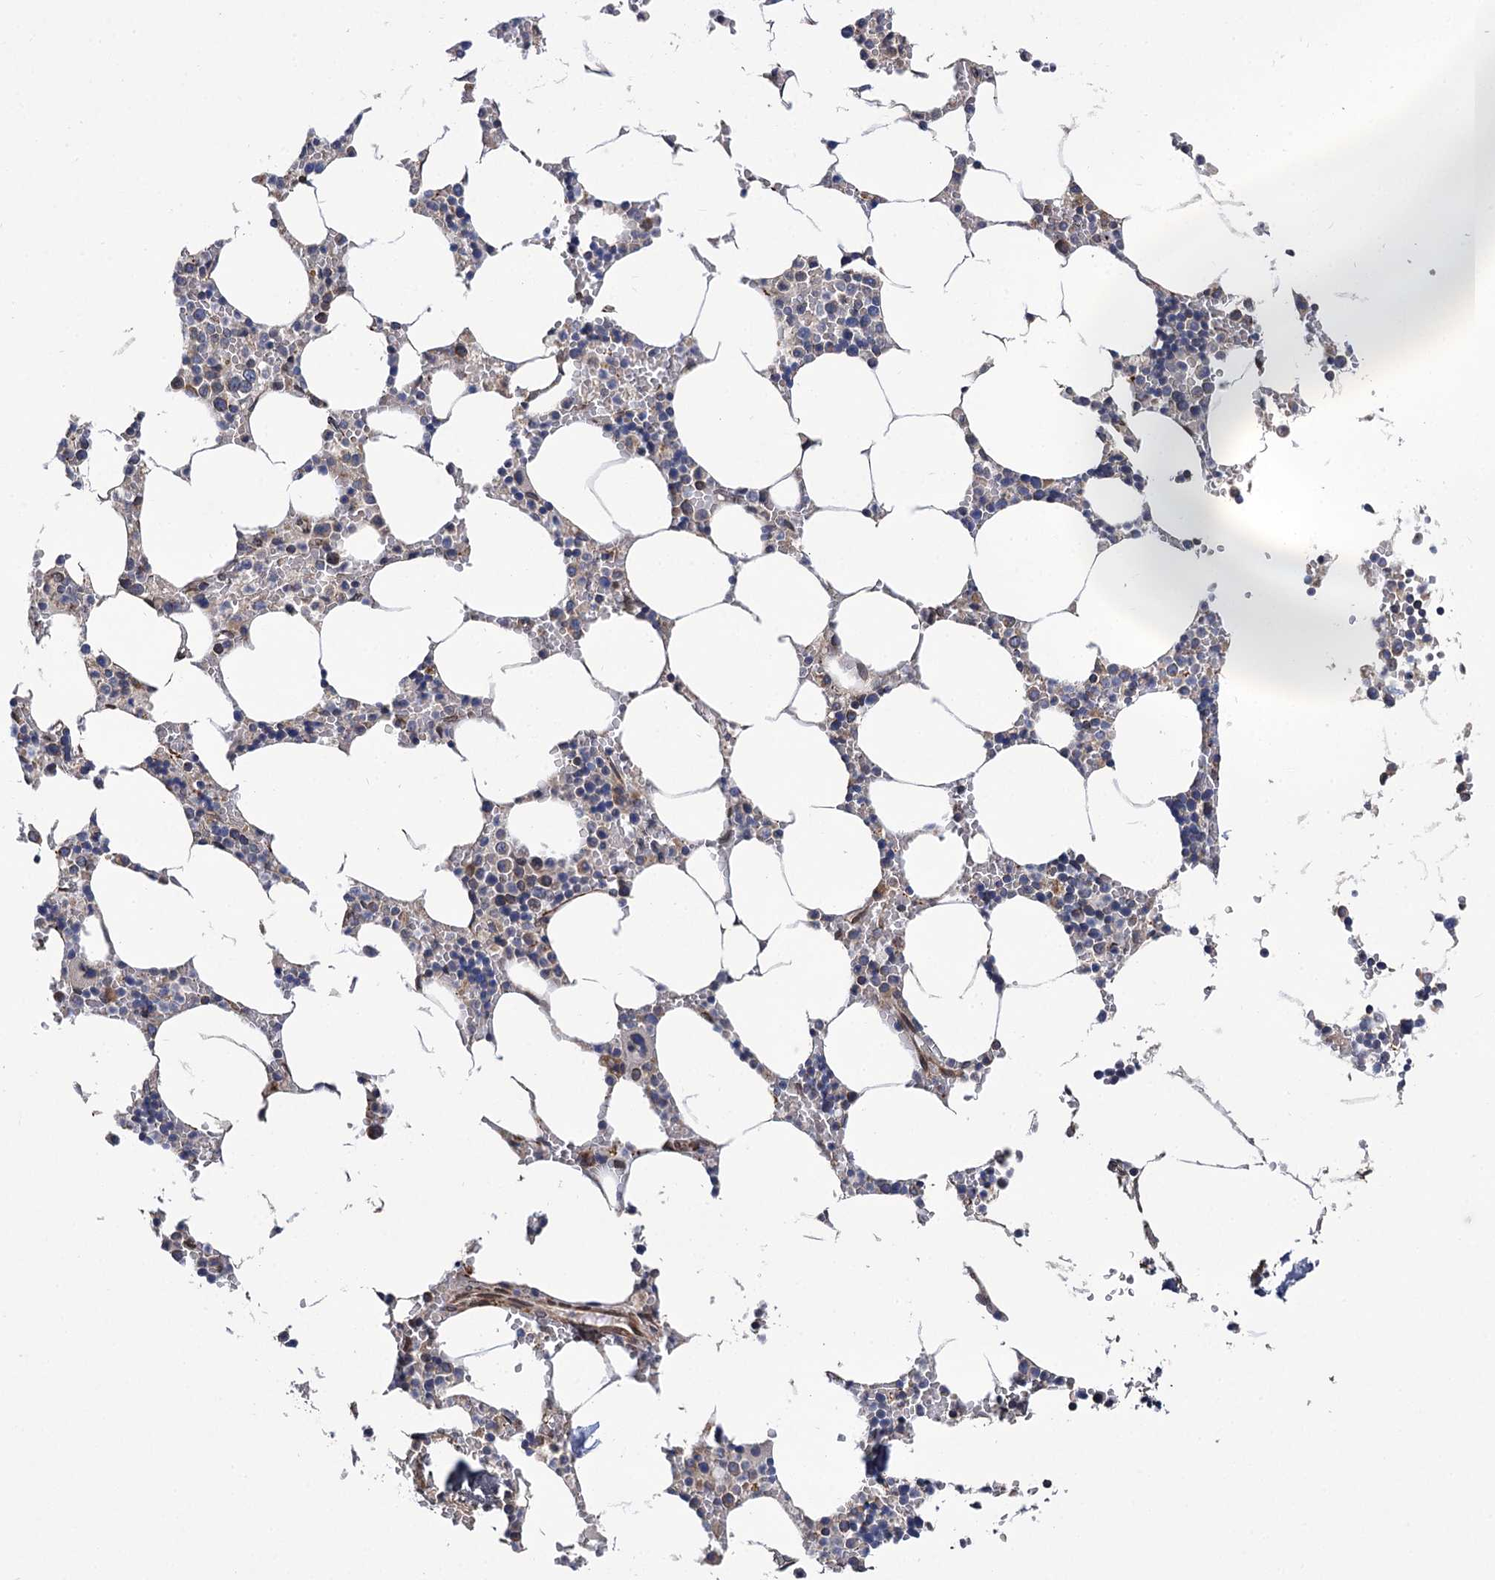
{"staining": {"intensity": "moderate", "quantity": "<25%", "location": "cytoplasmic/membranous"}, "tissue": "bone marrow", "cell_type": "Hematopoietic cells", "image_type": "normal", "snomed": [{"axis": "morphology", "description": "Normal tissue, NOS"}, {"axis": "topography", "description": "Bone marrow"}], "caption": "IHC of benign bone marrow demonstrates low levels of moderate cytoplasmic/membranous expression in approximately <25% of hematopoietic cells.", "gene": "SUPV3L1", "patient": {"sex": "male", "age": 70}}